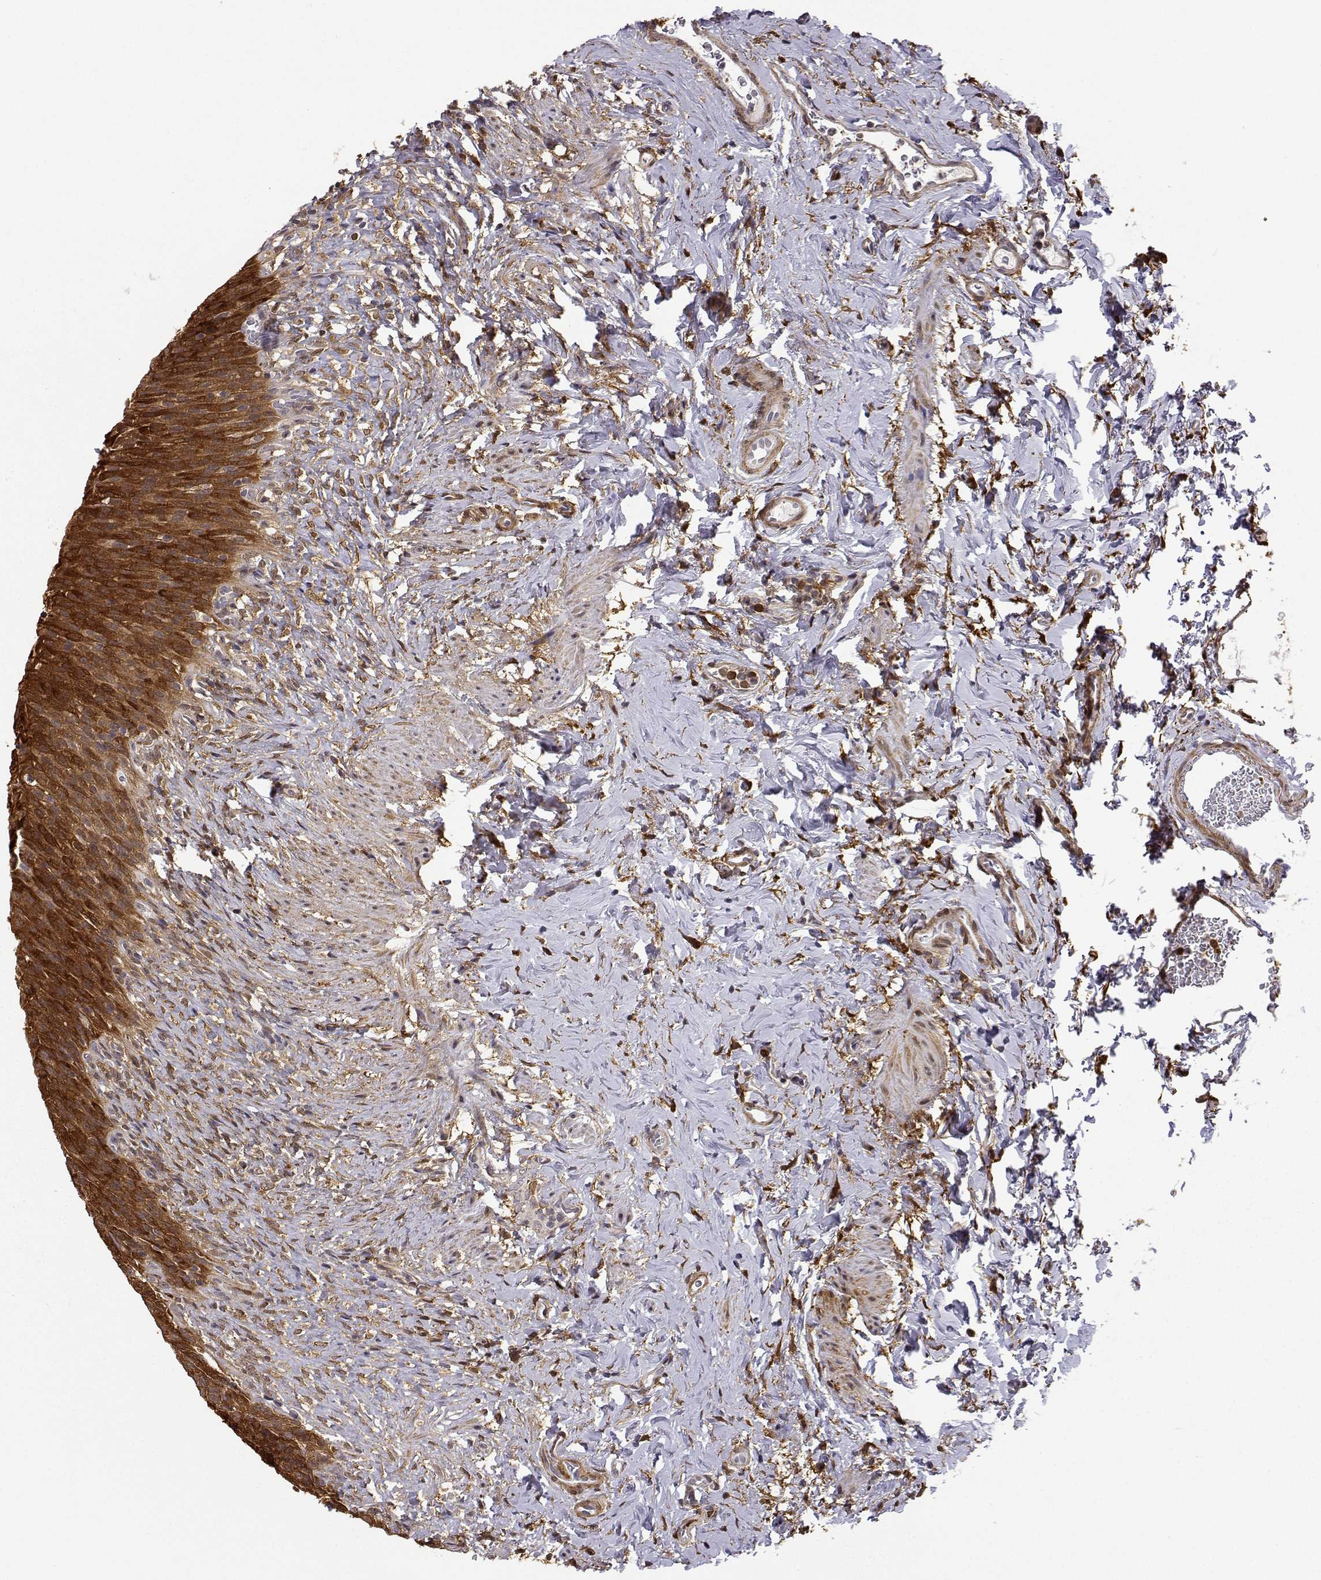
{"staining": {"intensity": "strong", "quantity": ">75%", "location": "cytoplasmic/membranous"}, "tissue": "urinary bladder", "cell_type": "Urothelial cells", "image_type": "normal", "snomed": [{"axis": "morphology", "description": "Normal tissue, NOS"}, {"axis": "topography", "description": "Urinary bladder"}, {"axis": "topography", "description": "Prostate"}], "caption": "Urinary bladder stained with immunohistochemistry demonstrates strong cytoplasmic/membranous expression in about >75% of urothelial cells. (Brightfield microscopy of DAB IHC at high magnification).", "gene": "PHGDH", "patient": {"sex": "male", "age": 76}}